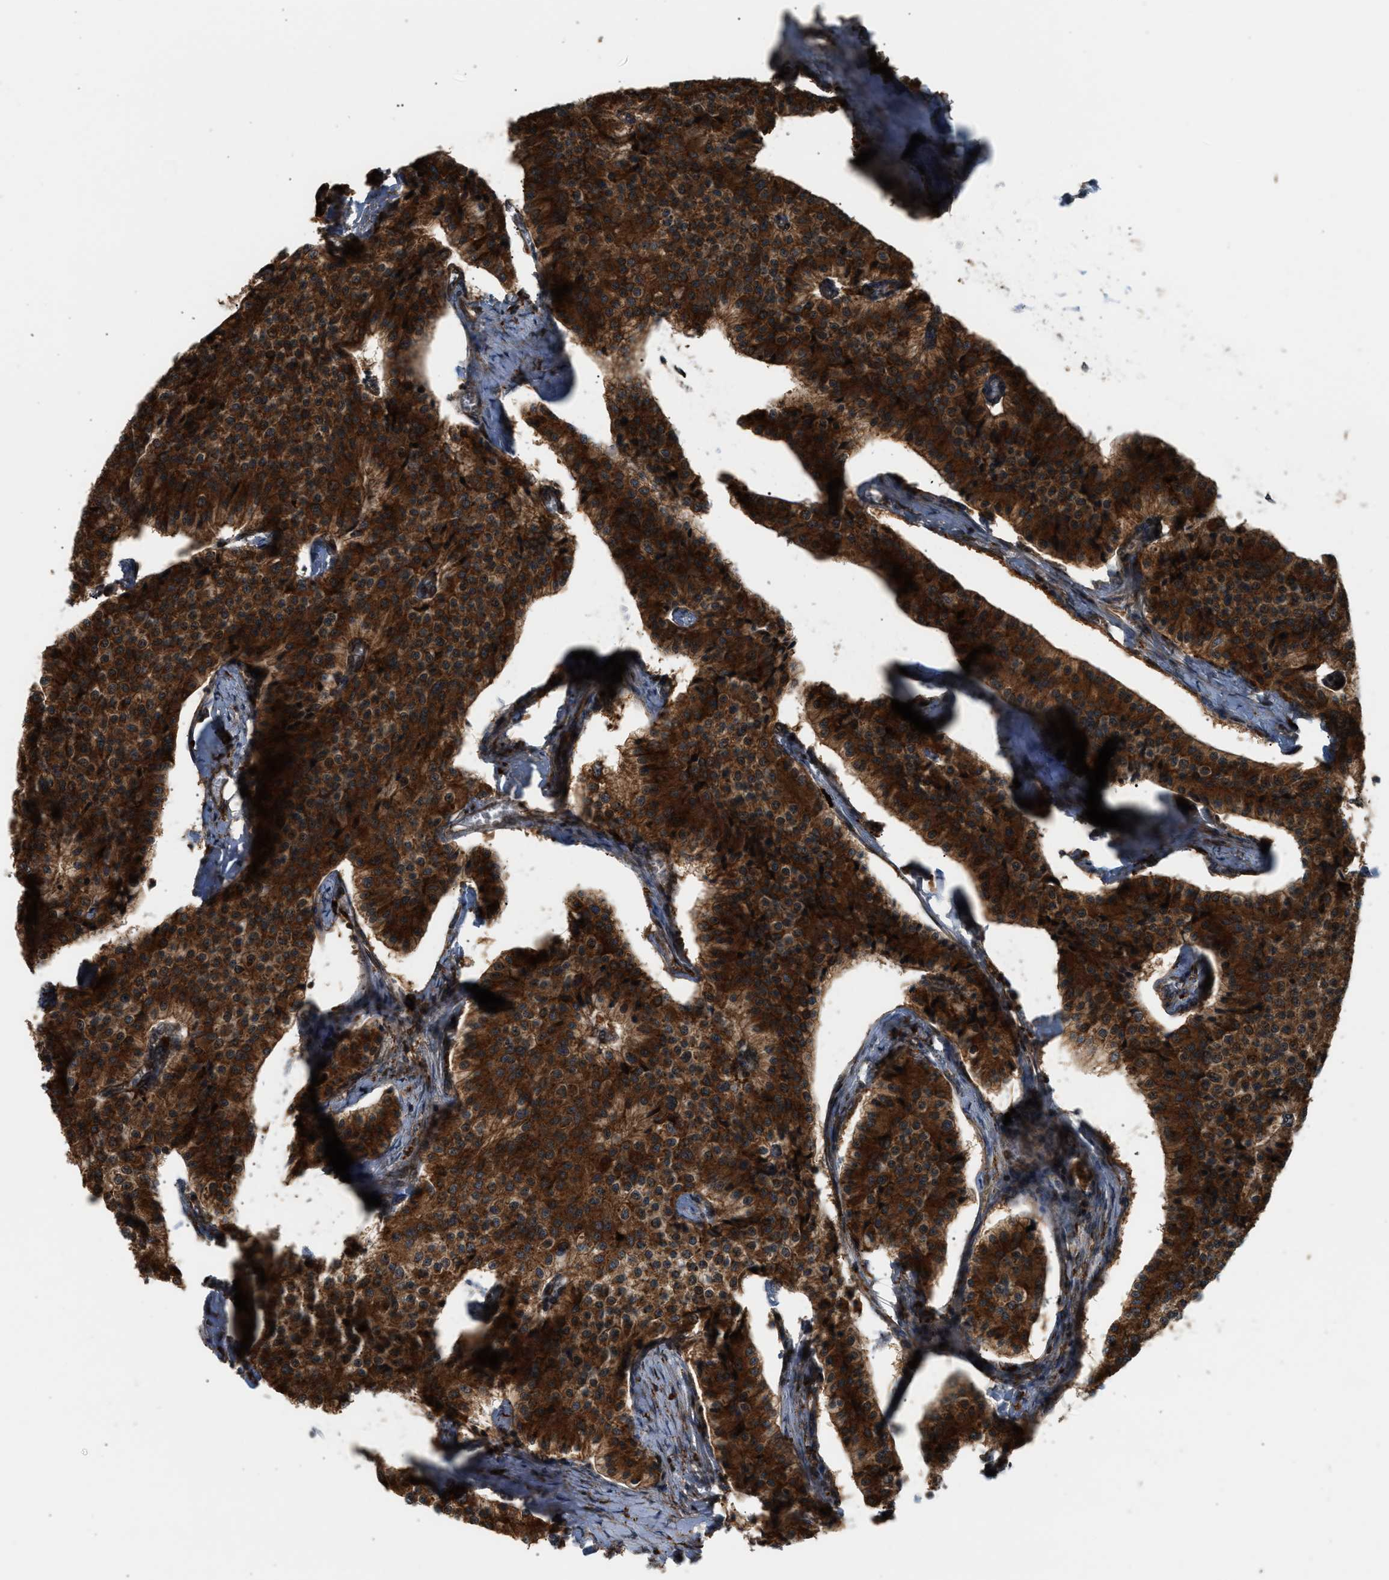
{"staining": {"intensity": "strong", "quantity": ">75%", "location": "cytoplasmic/membranous"}, "tissue": "carcinoid", "cell_type": "Tumor cells", "image_type": "cancer", "snomed": [{"axis": "morphology", "description": "Carcinoid, malignant, NOS"}, {"axis": "topography", "description": "Colon"}], "caption": "Strong cytoplasmic/membranous protein positivity is appreciated in about >75% of tumor cells in carcinoid (malignant). The staining was performed using DAB (3,3'-diaminobenzidine), with brown indicating positive protein expression. Nuclei are stained blue with hematoxylin.", "gene": "BAIAP2L1", "patient": {"sex": "female", "age": 52}}